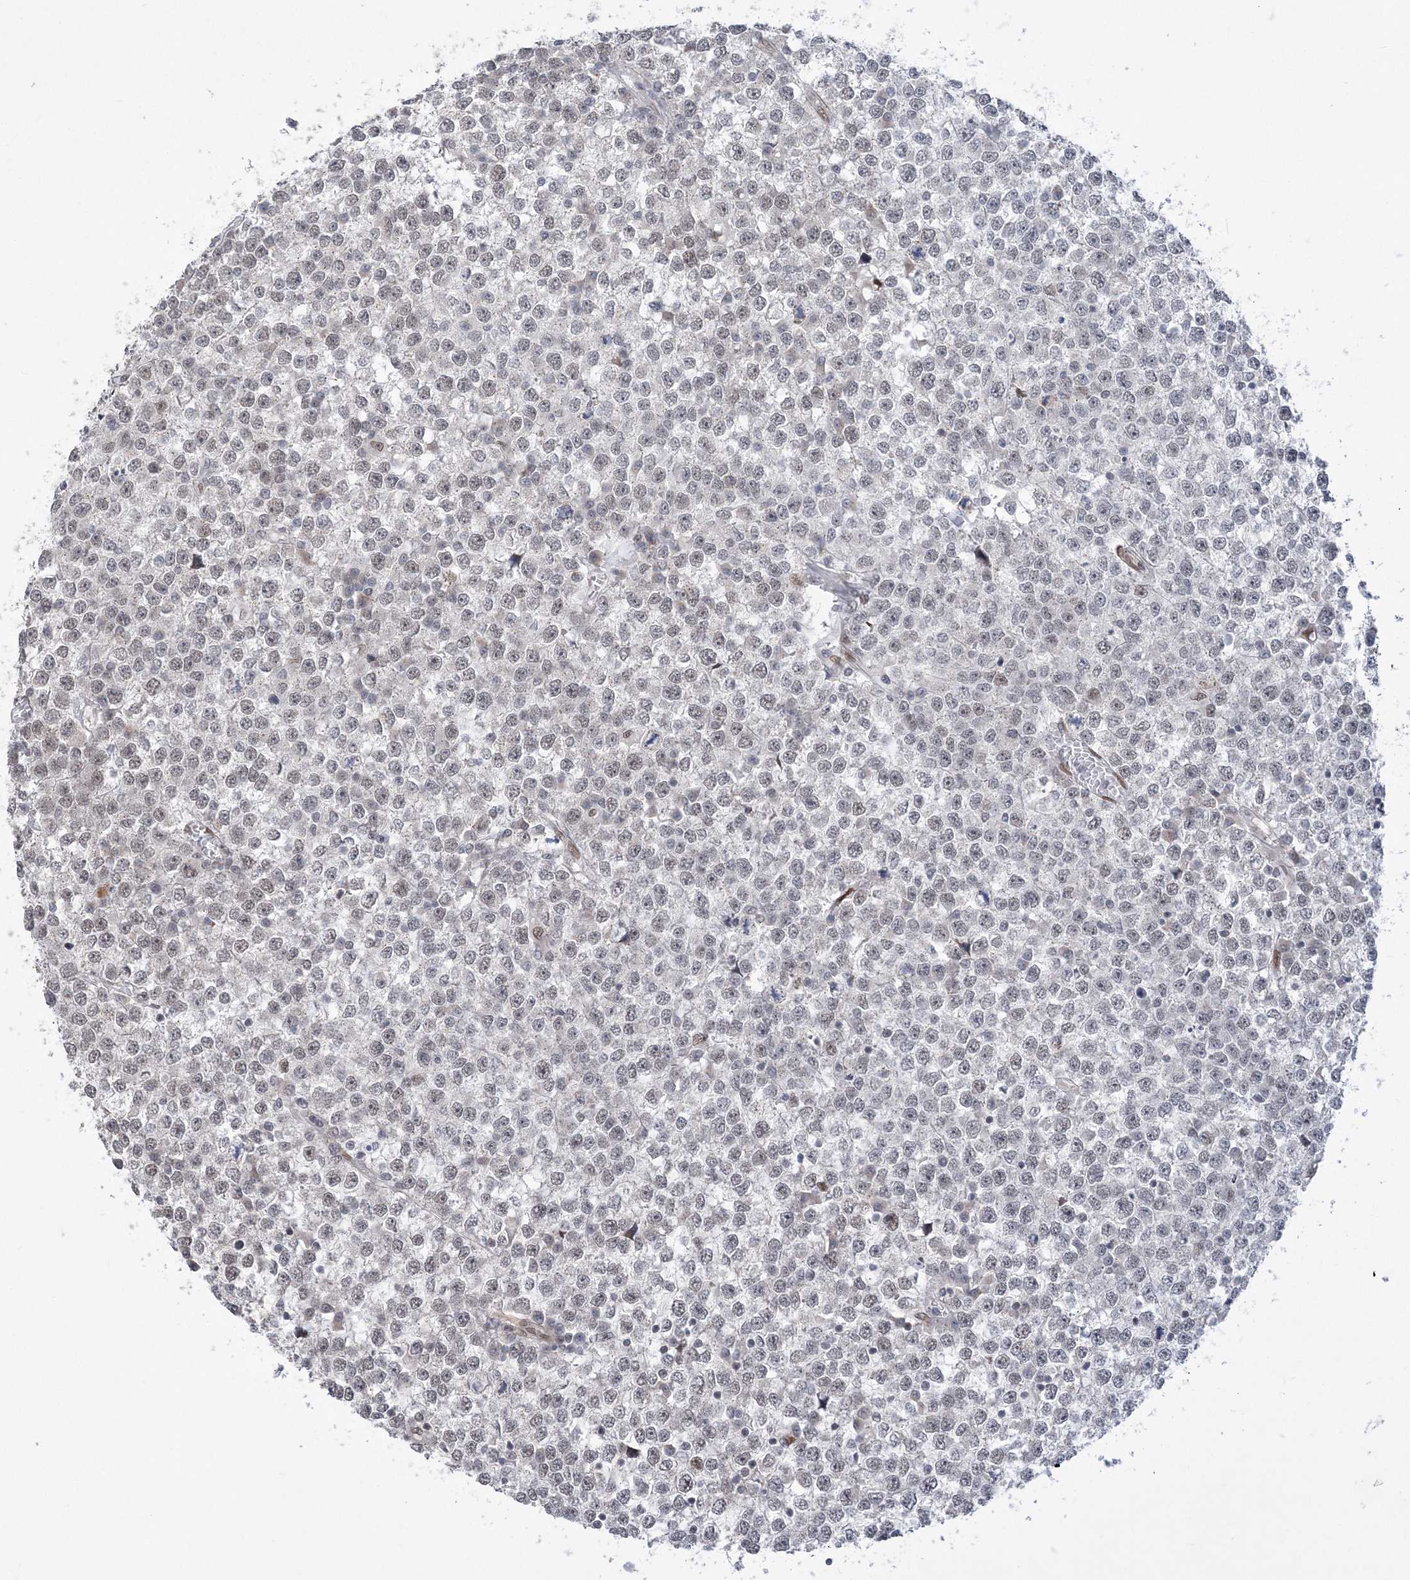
{"staining": {"intensity": "negative", "quantity": "none", "location": "none"}, "tissue": "testis cancer", "cell_type": "Tumor cells", "image_type": "cancer", "snomed": [{"axis": "morphology", "description": "Seminoma, NOS"}, {"axis": "topography", "description": "Testis"}], "caption": "A histopathology image of testis cancer (seminoma) stained for a protein shows no brown staining in tumor cells. The staining was performed using DAB to visualize the protein expression in brown, while the nuclei were stained in blue with hematoxylin (Magnification: 20x).", "gene": "WAC", "patient": {"sex": "male", "age": 65}}